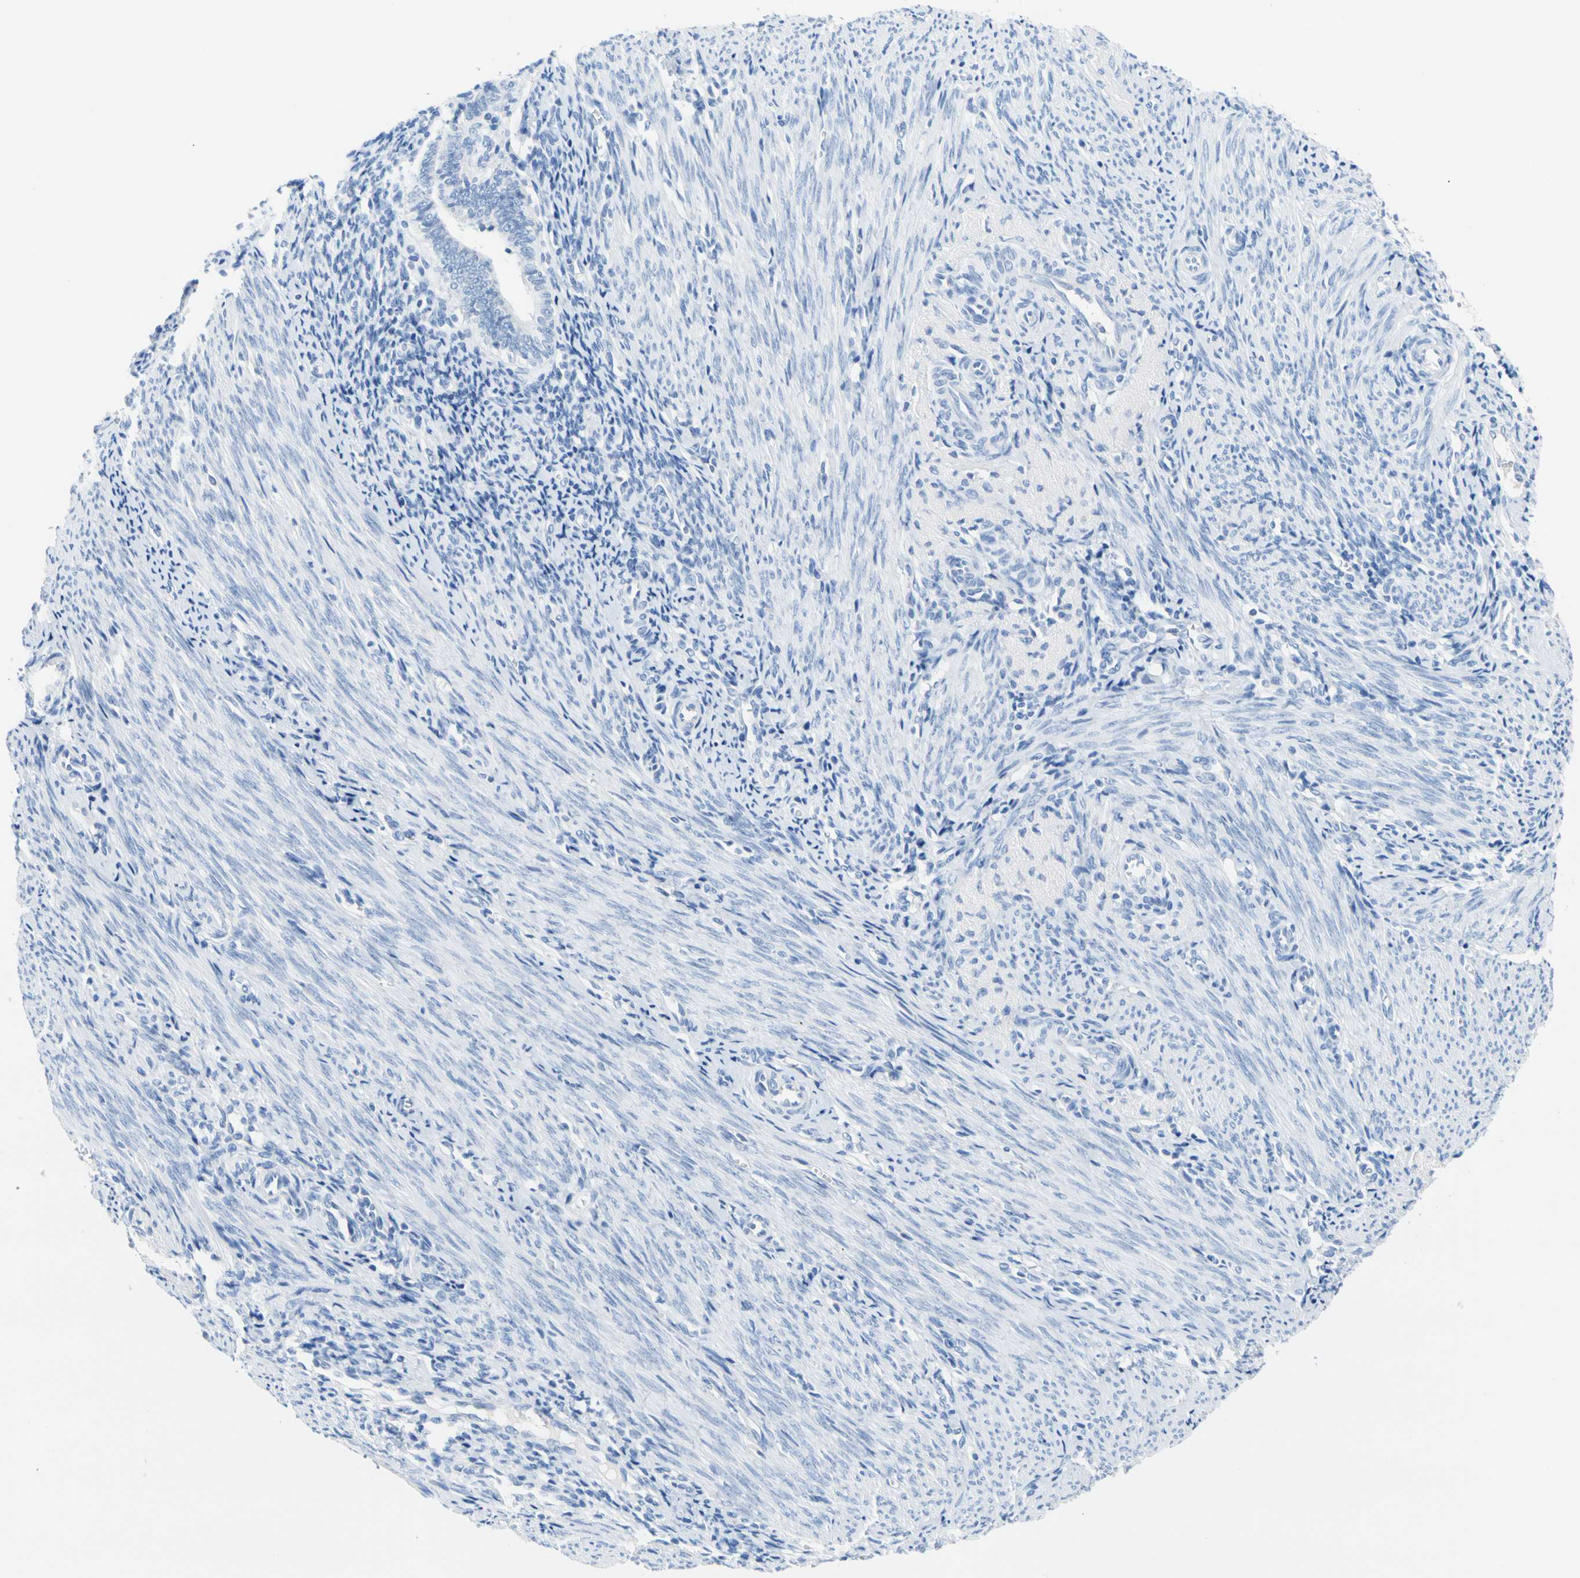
{"staining": {"intensity": "negative", "quantity": "none", "location": "none"}, "tissue": "endometrium", "cell_type": "Cells in endometrial stroma", "image_type": "normal", "snomed": [{"axis": "morphology", "description": "Normal tissue, NOS"}, {"axis": "topography", "description": "Uterus"}, {"axis": "topography", "description": "Endometrium"}], "caption": "Cells in endometrial stroma are negative for brown protein staining in unremarkable endometrium.", "gene": "CEL", "patient": {"sex": "female", "age": 33}}